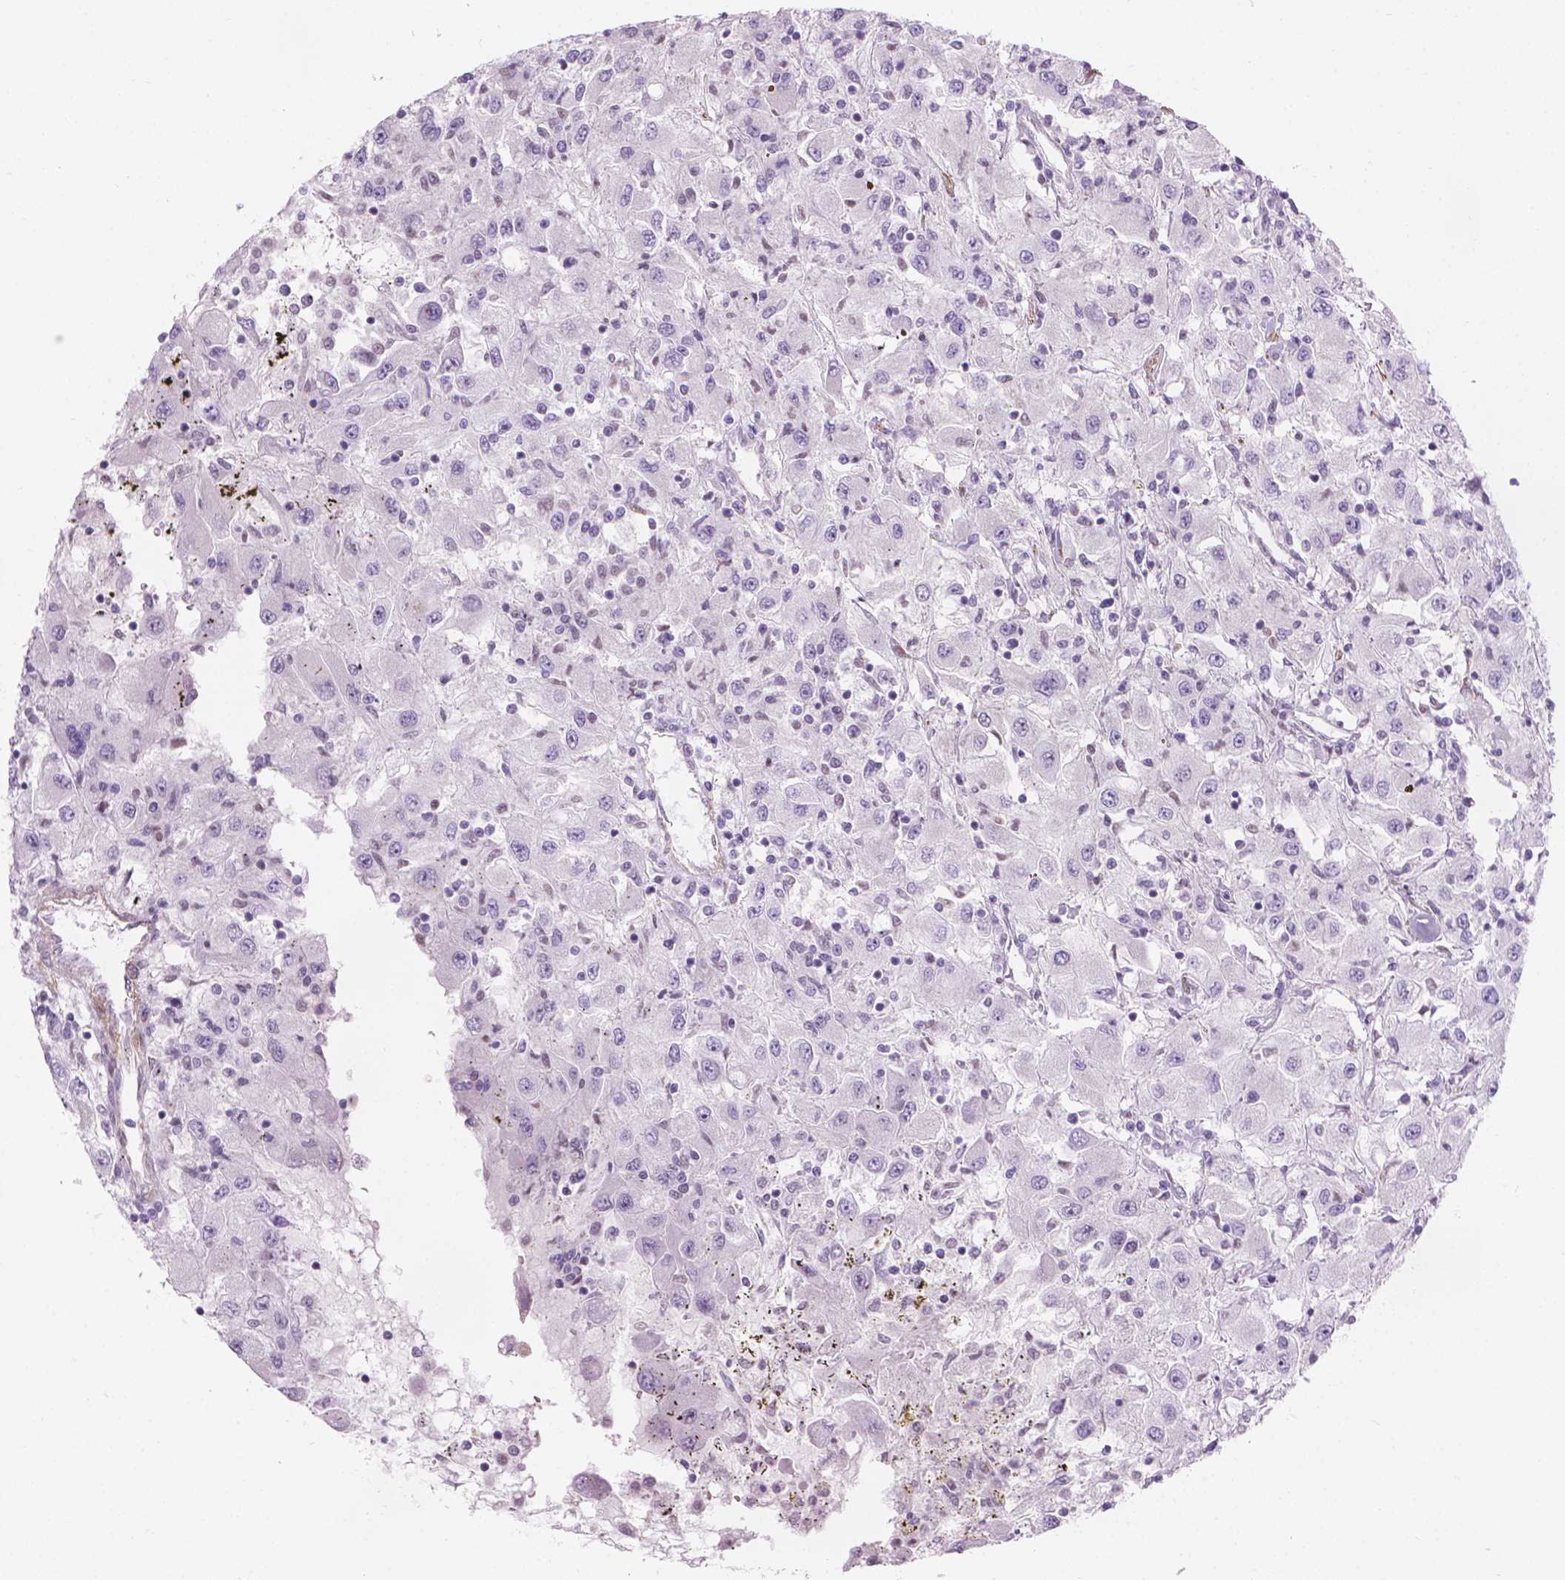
{"staining": {"intensity": "negative", "quantity": "none", "location": "none"}, "tissue": "renal cancer", "cell_type": "Tumor cells", "image_type": "cancer", "snomed": [{"axis": "morphology", "description": "Adenocarcinoma, NOS"}, {"axis": "topography", "description": "Kidney"}], "caption": "An image of renal cancer (adenocarcinoma) stained for a protein exhibits no brown staining in tumor cells.", "gene": "HOXD4", "patient": {"sex": "female", "age": 67}}